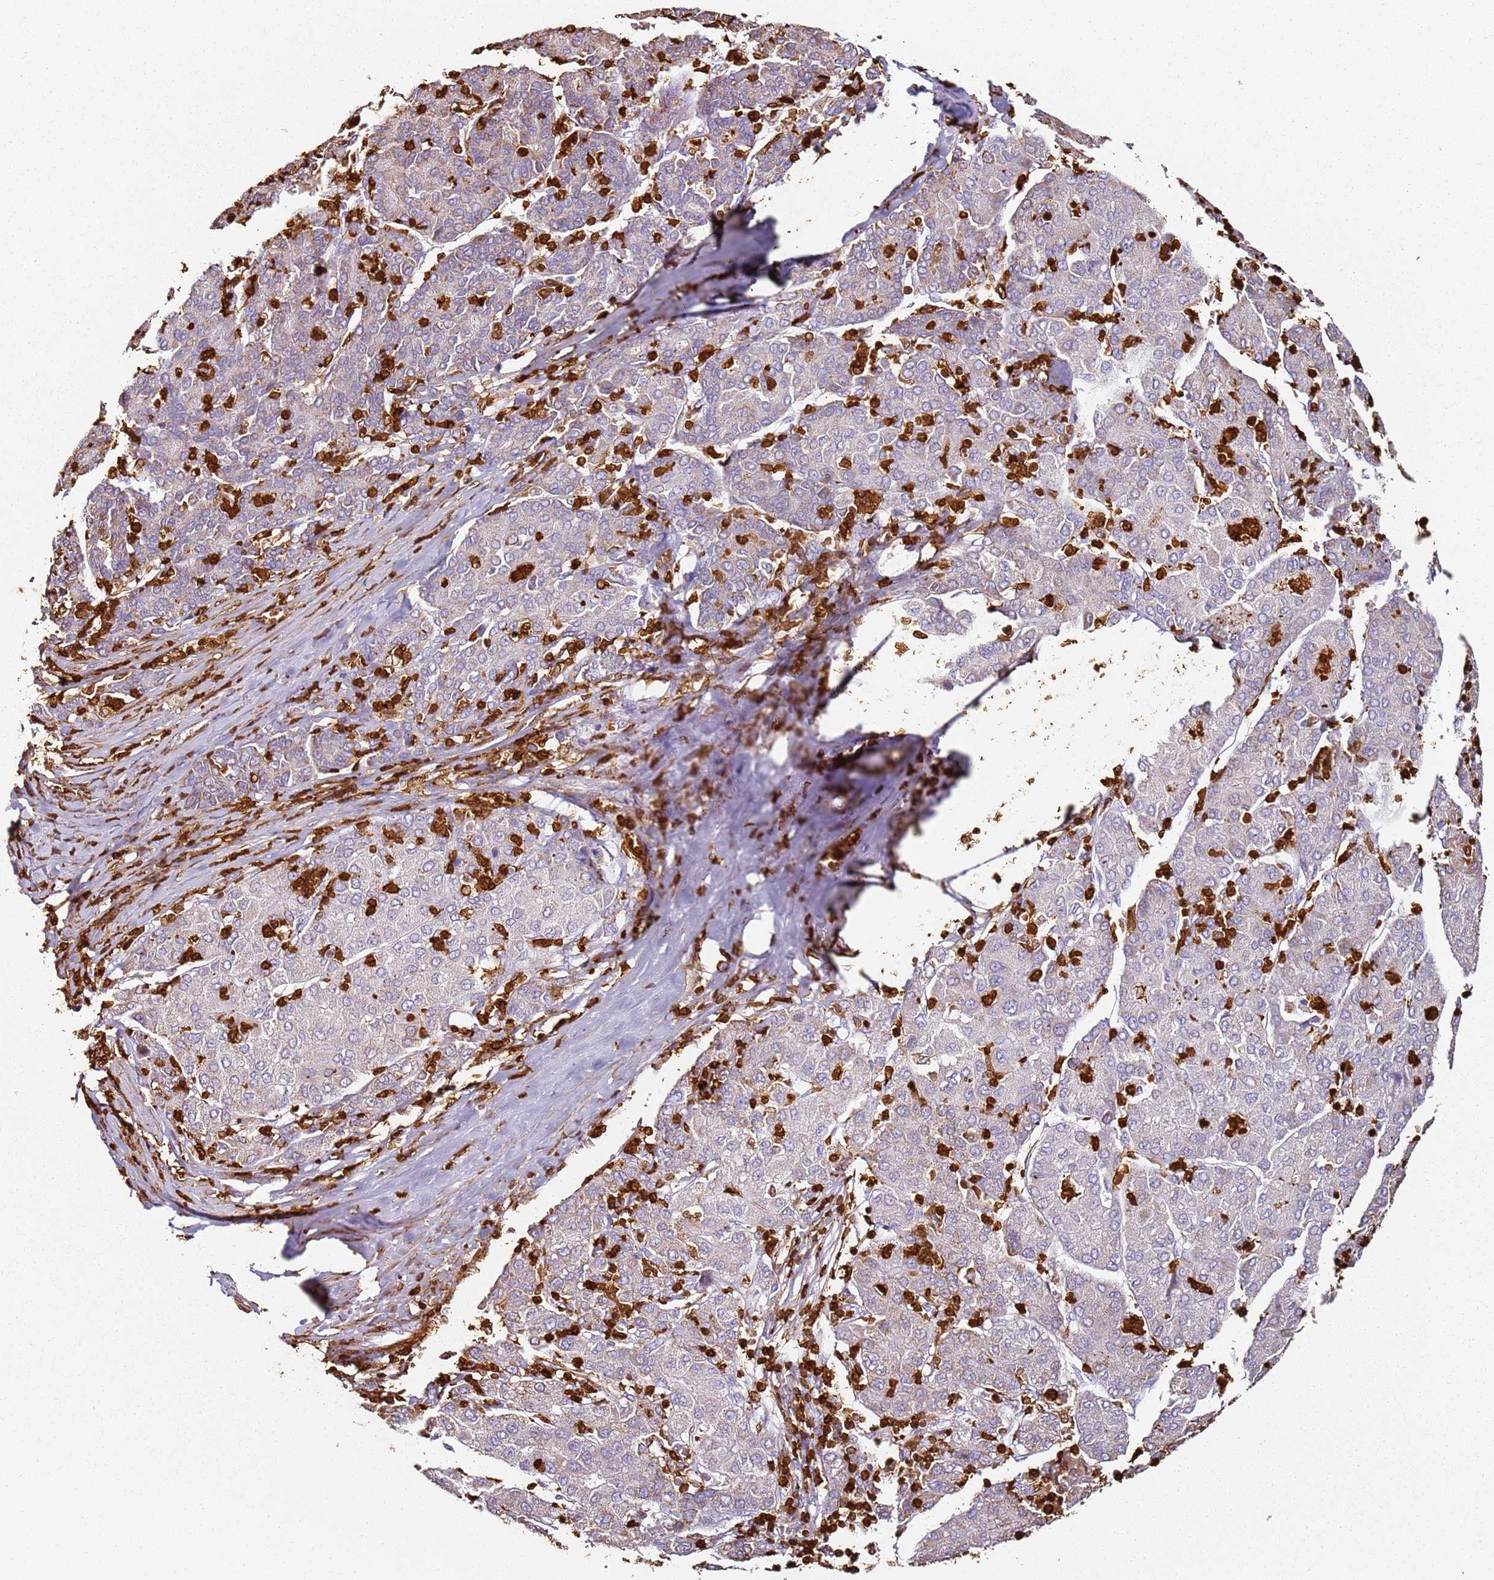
{"staining": {"intensity": "negative", "quantity": "none", "location": "none"}, "tissue": "liver cancer", "cell_type": "Tumor cells", "image_type": "cancer", "snomed": [{"axis": "morphology", "description": "Carcinoma, Hepatocellular, NOS"}, {"axis": "topography", "description": "Liver"}], "caption": "Tumor cells show no significant positivity in hepatocellular carcinoma (liver).", "gene": "S100A4", "patient": {"sex": "male", "age": 65}}